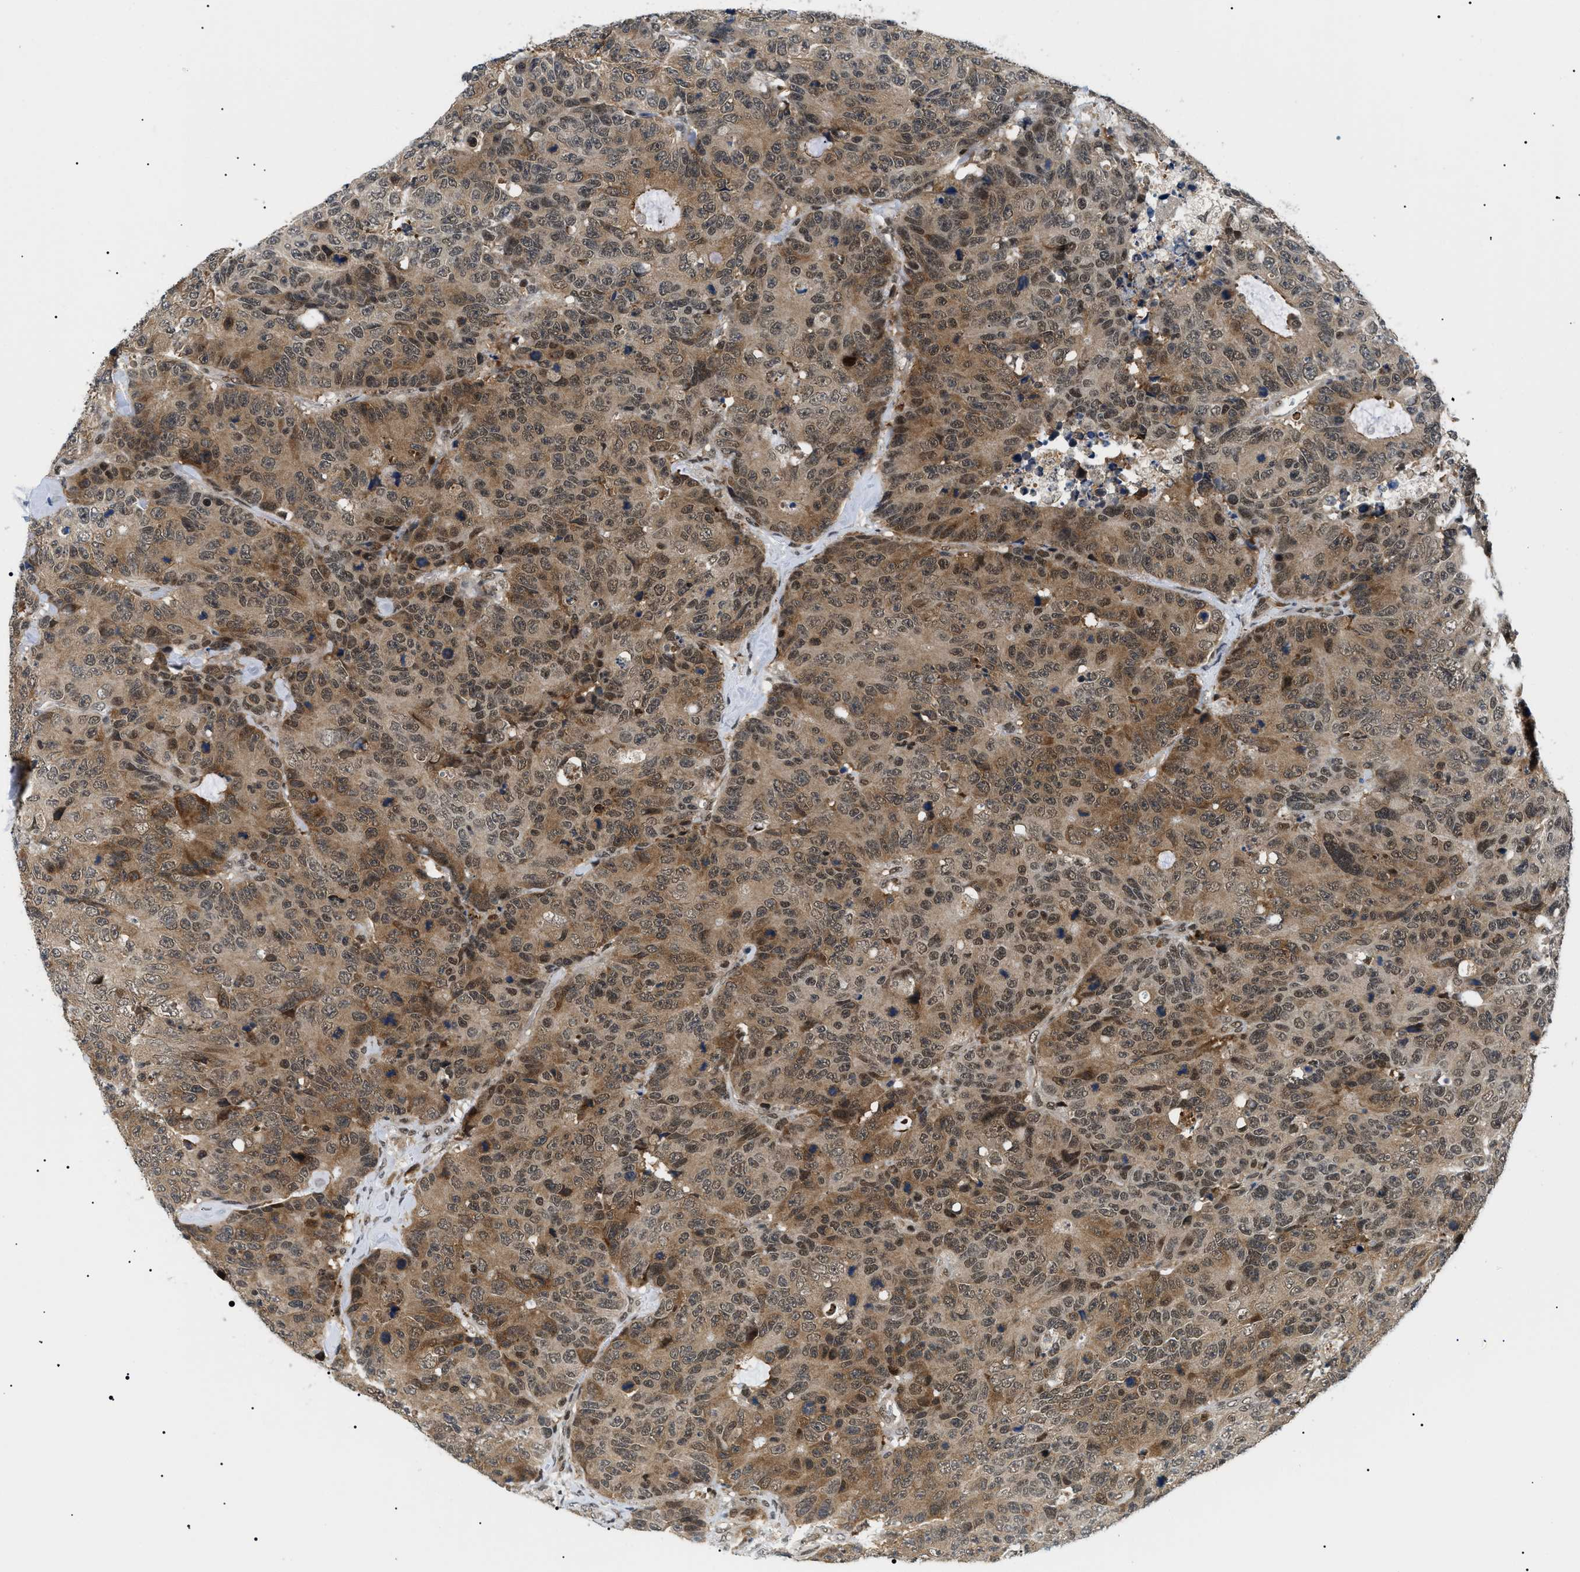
{"staining": {"intensity": "moderate", "quantity": ">75%", "location": "cytoplasmic/membranous,nuclear"}, "tissue": "colorectal cancer", "cell_type": "Tumor cells", "image_type": "cancer", "snomed": [{"axis": "morphology", "description": "Adenocarcinoma, NOS"}, {"axis": "topography", "description": "Colon"}], "caption": "Moderate cytoplasmic/membranous and nuclear expression is appreciated in approximately >75% of tumor cells in colorectal adenocarcinoma.", "gene": "RBM15", "patient": {"sex": "female", "age": 86}}